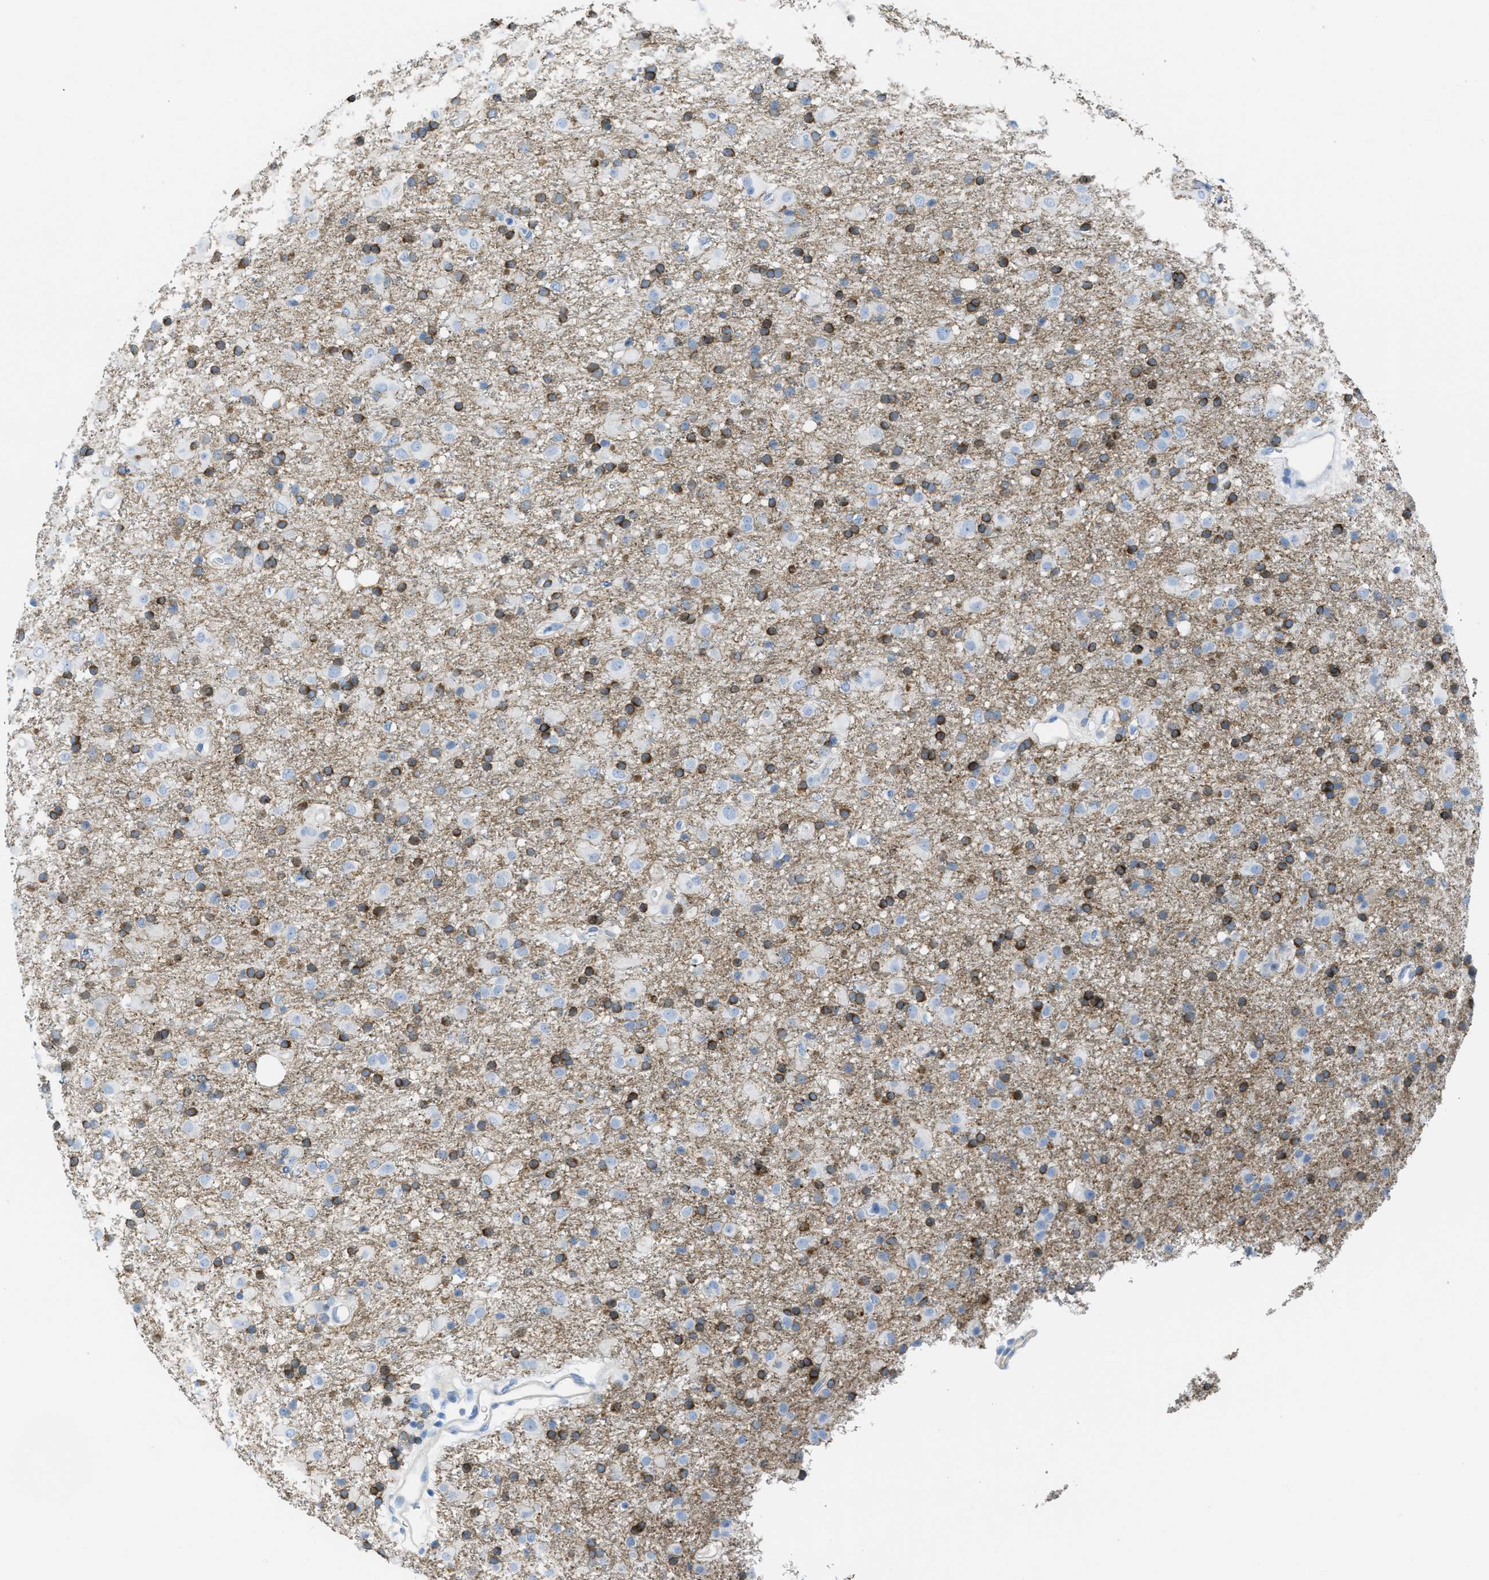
{"staining": {"intensity": "strong", "quantity": "25%-75%", "location": "cytoplasmic/membranous"}, "tissue": "glioma", "cell_type": "Tumor cells", "image_type": "cancer", "snomed": [{"axis": "morphology", "description": "Glioma, malignant, Low grade"}, {"axis": "topography", "description": "Brain"}], "caption": "High-magnification brightfield microscopy of glioma stained with DAB (3,3'-diaminobenzidine) (brown) and counterstained with hematoxylin (blue). tumor cells exhibit strong cytoplasmic/membranous positivity is appreciated in approximately25%-75% of cells.", "gene": "ASGR1", "patient": {"sex": "male", "age": 65}}